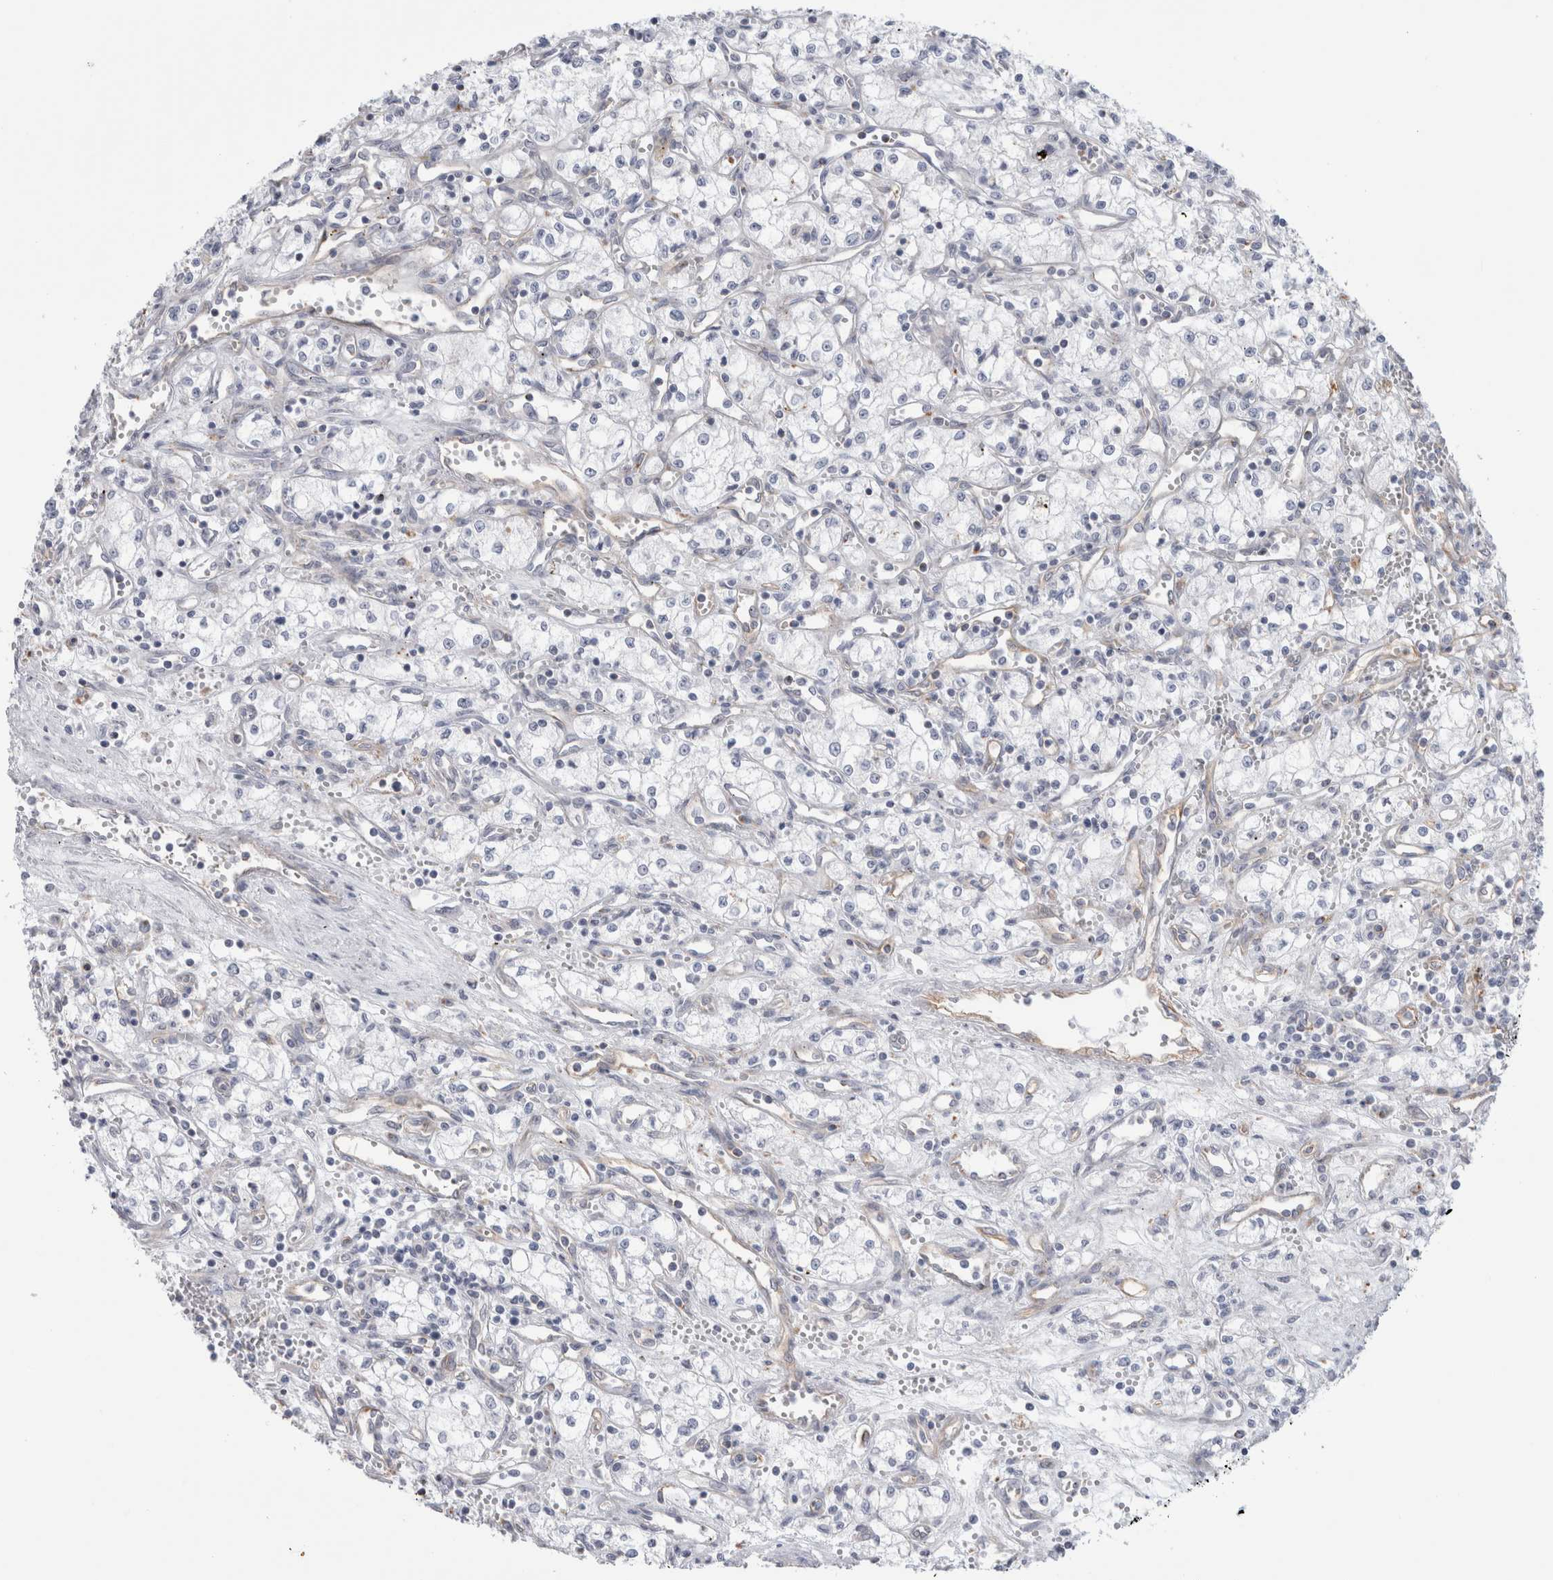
{"staining": {"intensity": "negative", "quantity": "none", "location": "none"}, "tissue": "renal cancer", "cell_type": "Tumor cells", "image_type": "cancer", "snomed": [{"axis": "morphology", "description": "Adenocarcinoma, NOS"}, {"axis": "topography", "description": "Kidney"}], "caption": "This is an IHC micrograph of renal adenocarcinoma. There is no expression in tumor cells.", "gene": "ANKMY1", "patient": {"sex": "male", "age": 59}}